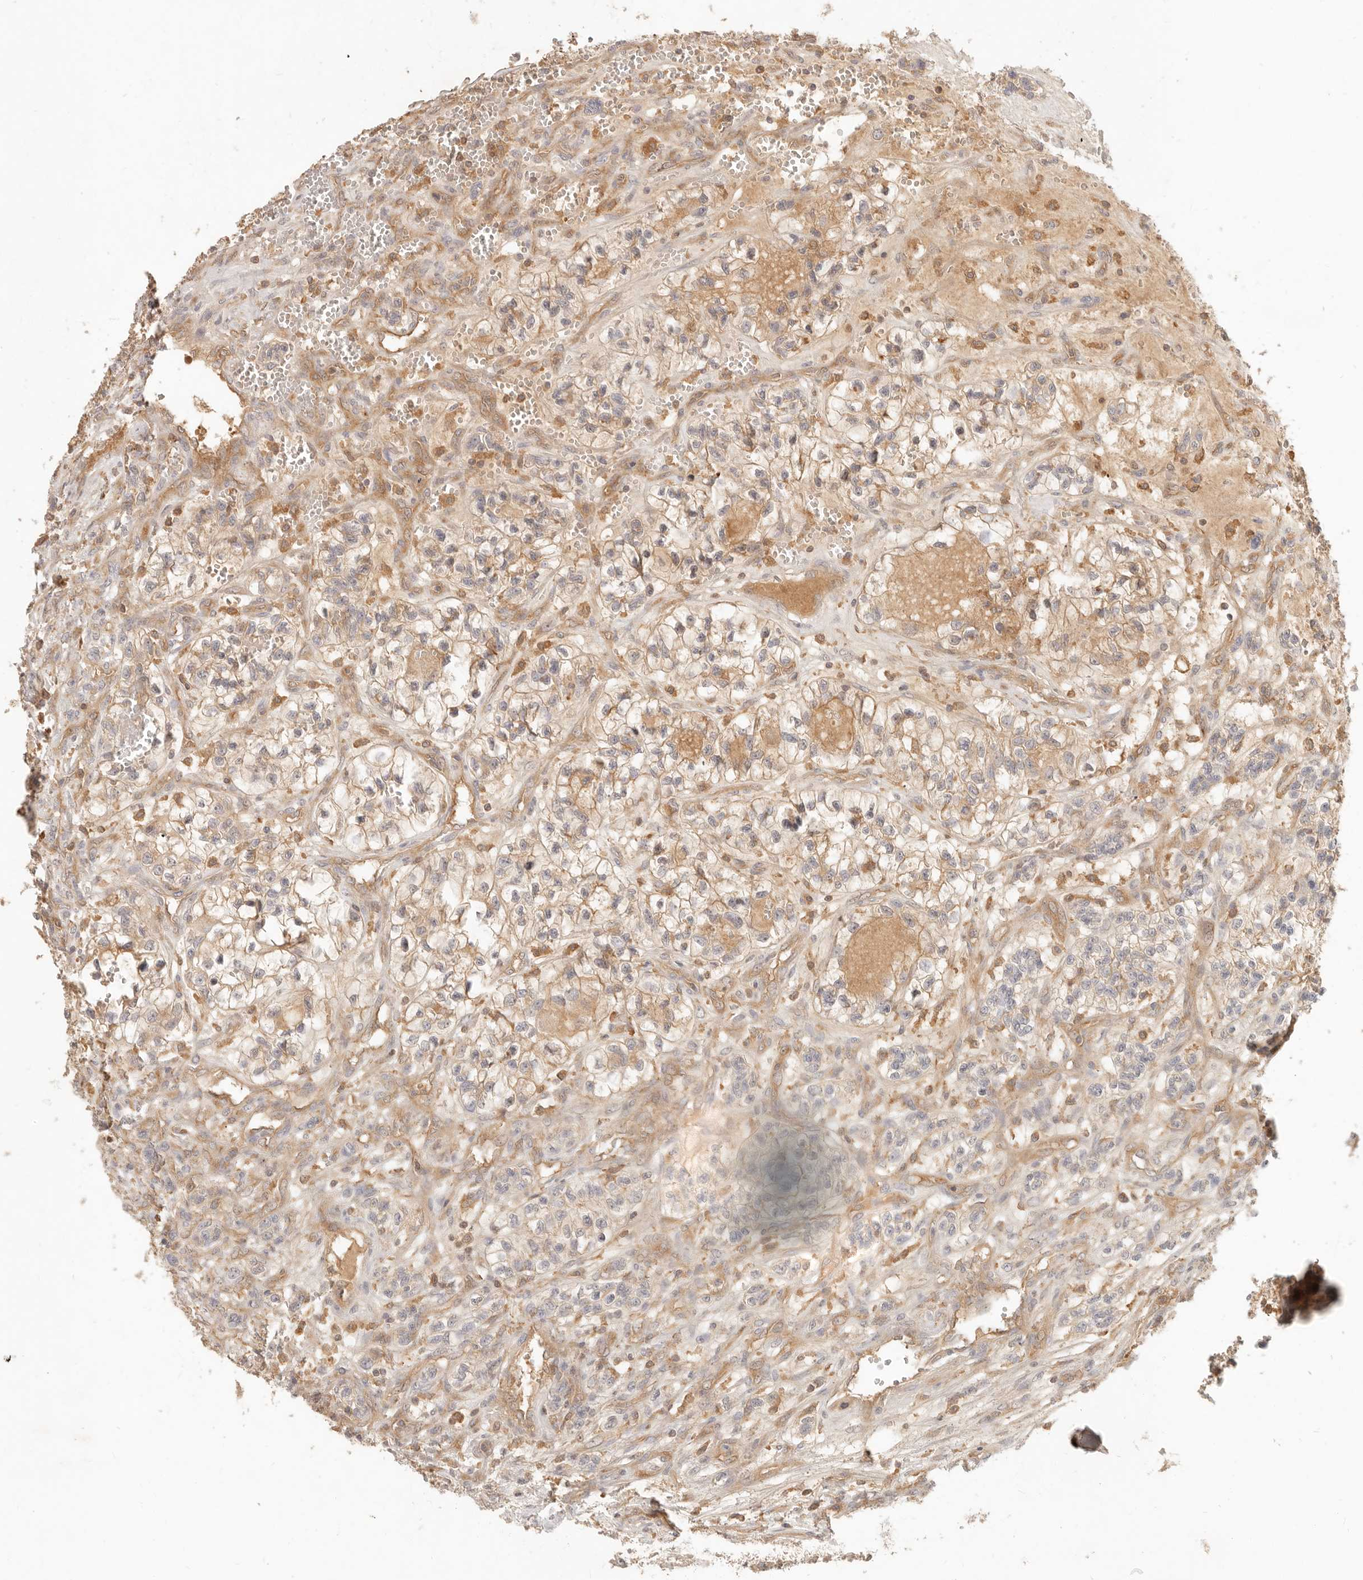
{"staining": {"intensity": "moderate", "quantity": "25%-75%", "location": "cytoplasmic/membranous"}, "tissue": "renal cancer", "cell_type": "Tumor cells", "image_type": "cancer", "snomed": [{"axis": "morphology", "description": "Adenocarcinoma, NOS"}, {"axis": "topography", "description": "Kidney"}], "caption": "A brown stain labels moderate cytoplasmic/membranous positivity of a protein in renal cancer tumor cells. (DAB IHC, brown staining for protein, blue staining for nuclei).", "gene": "NECAP2", "patient": {"sex": "female", "age": 57}}